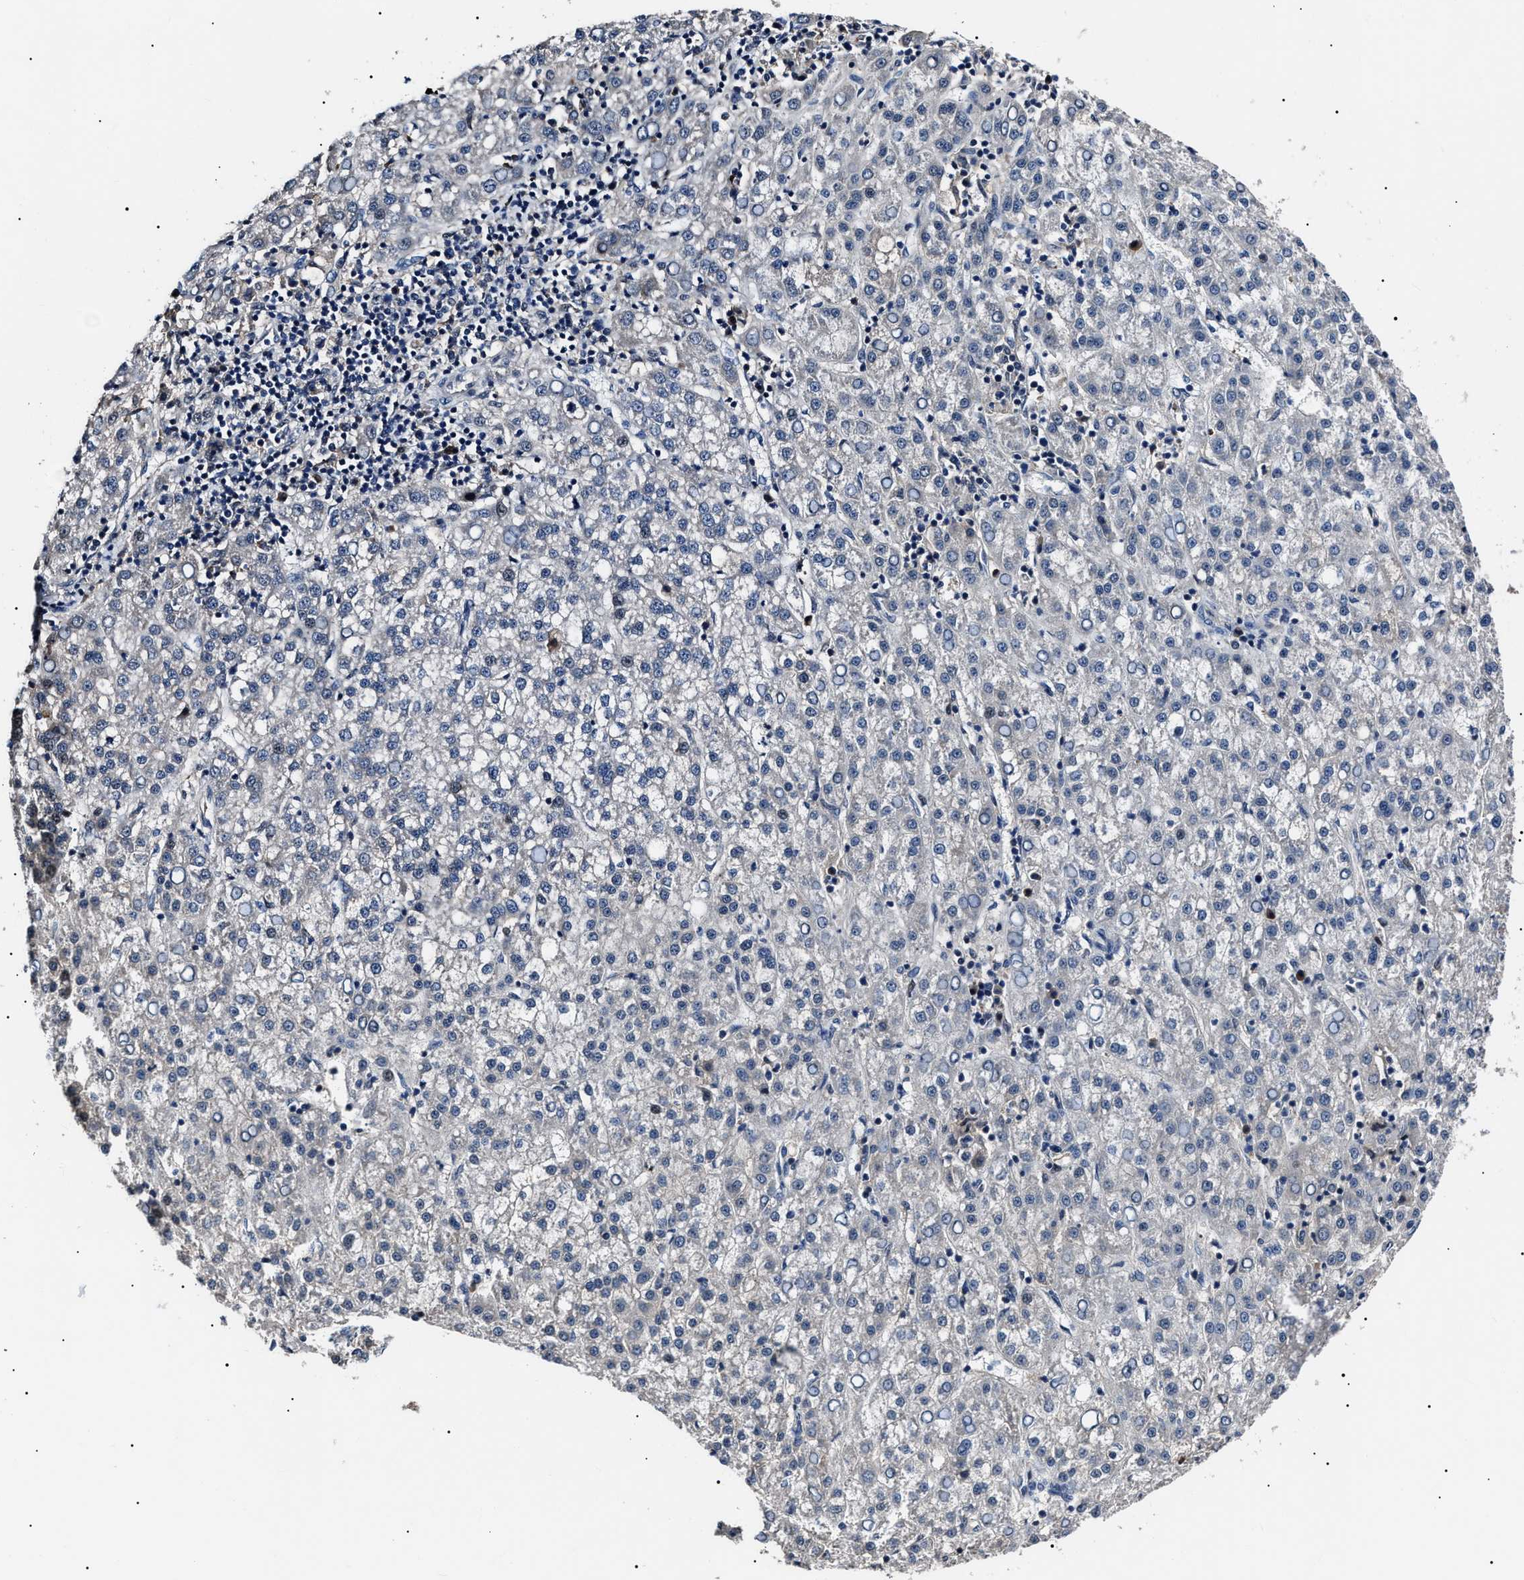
{"staining": {"intensity": "negative", "quantity": "none", "location": "none"}, "tissue": "liver cancer", "cell_type": "Tumor cells", "image_type": "cancer", "snomed": [{"axis": "morphology", "description": "Carcinoma, Hepatocellular, NOS"}, {"axis": "topography", "description": "Liver"}], "caption": "Liver cancer (hepatocellular carcinoma) was stained to show a protein in brown. There is no significant staining in tumor cells.", "gene": "IFT81", "patient": {"sex": "female", "age": 58}}